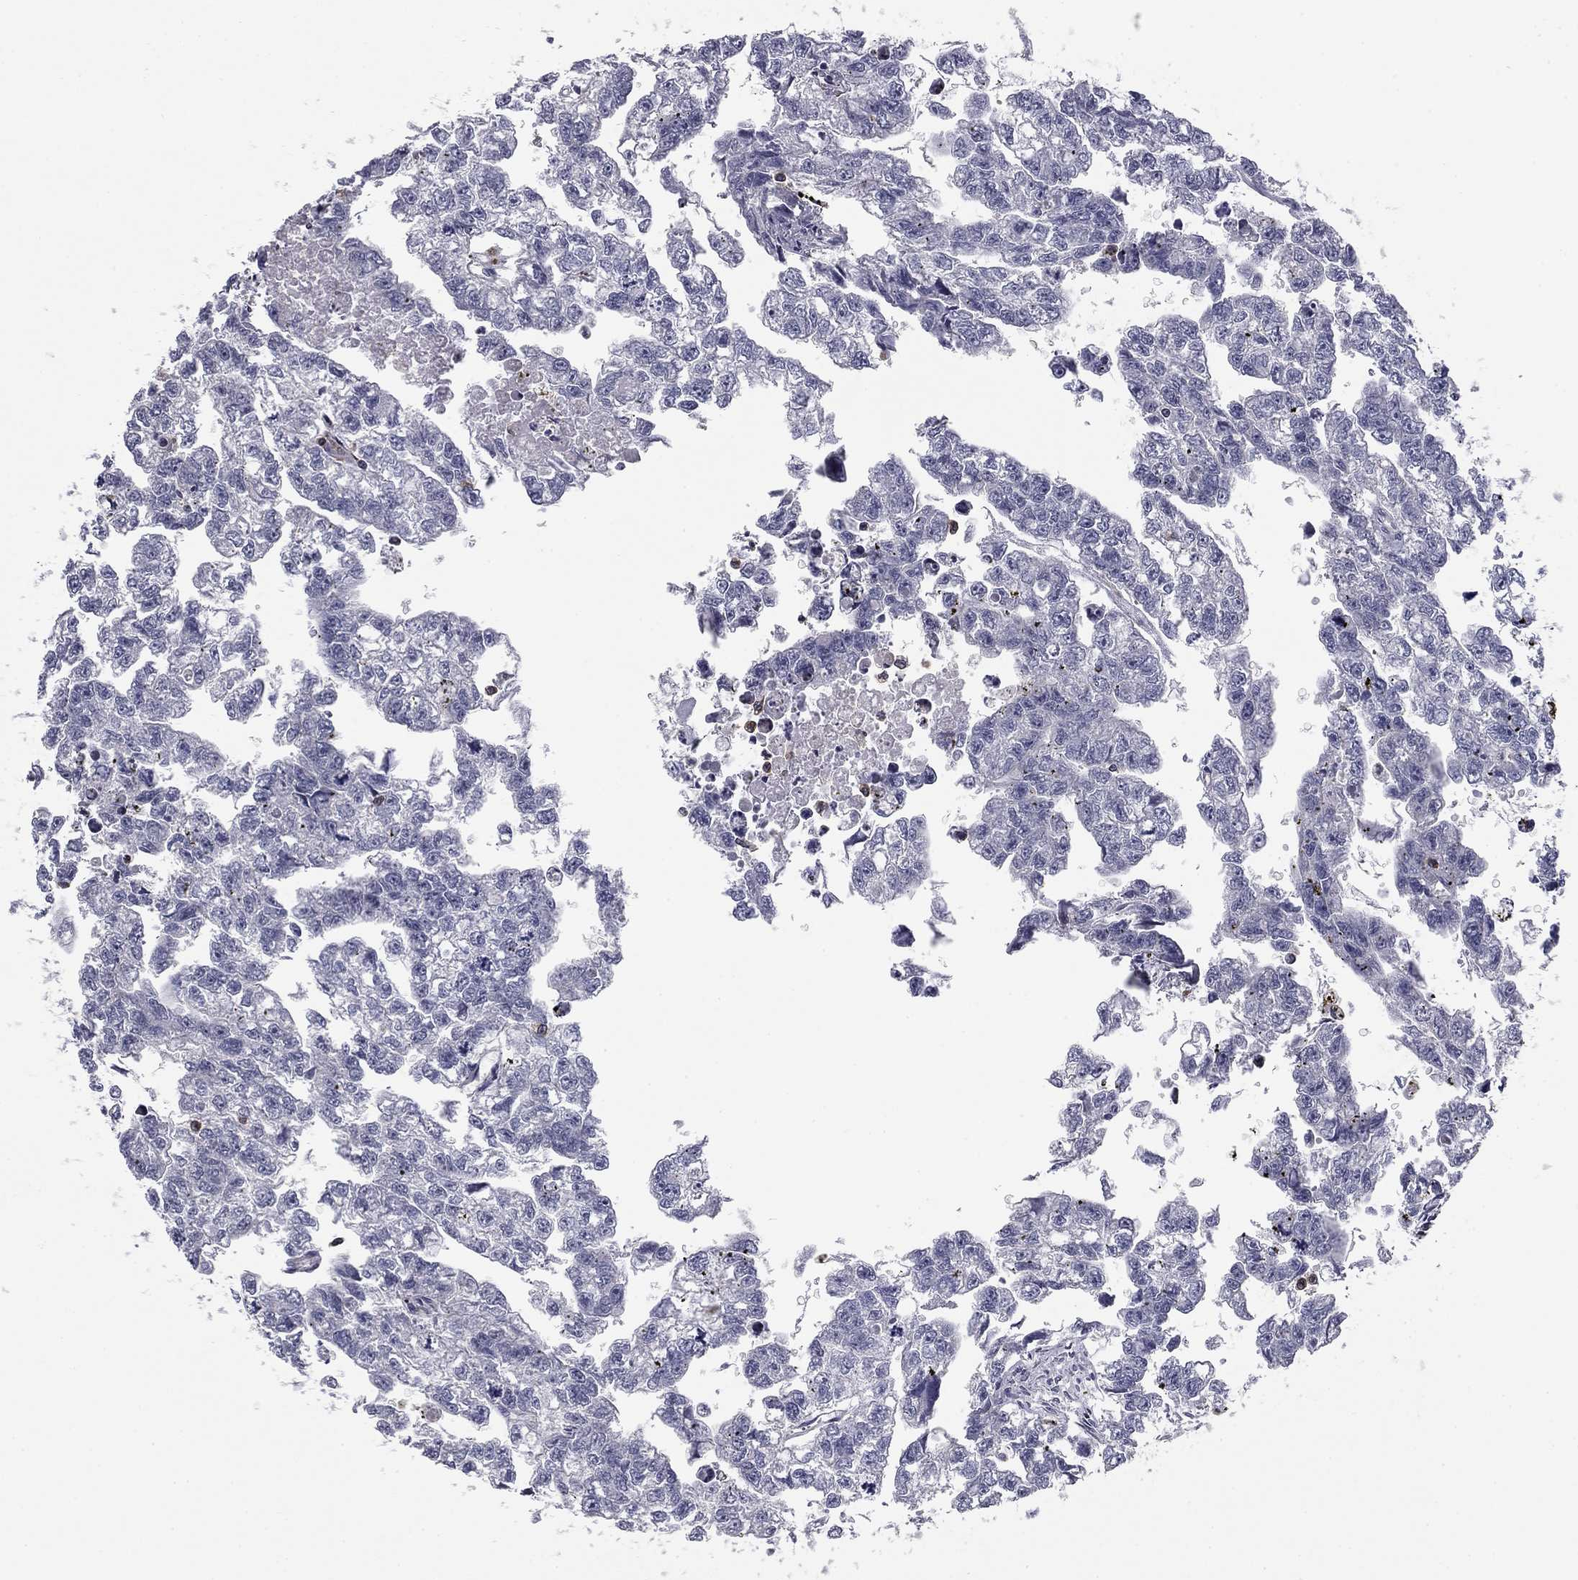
{"staining": {"intensity": "negative", "quantity": "none", "location": "none"}, "tissue": "testis cancer", "cell_type": "Tumor cells", "image_type": "cancer", "snomed": [{"axis": "morphology", "description": "Carcinoma, Embryonal, NOS"}, {"axis": "morphology", "description": "Teratoma, malignant, NOS"}, {"axis": "topography", "description": "Testis"}], "caption": "High magnification brightfield microscopy of malignant teratoma (testis) stained with DAB (brown) and counterstained with hematoxylin (blue): tumor cells show no significant positivity.", "gene": "PLCB2", "patient": {"sex": "male", "age": 44}}